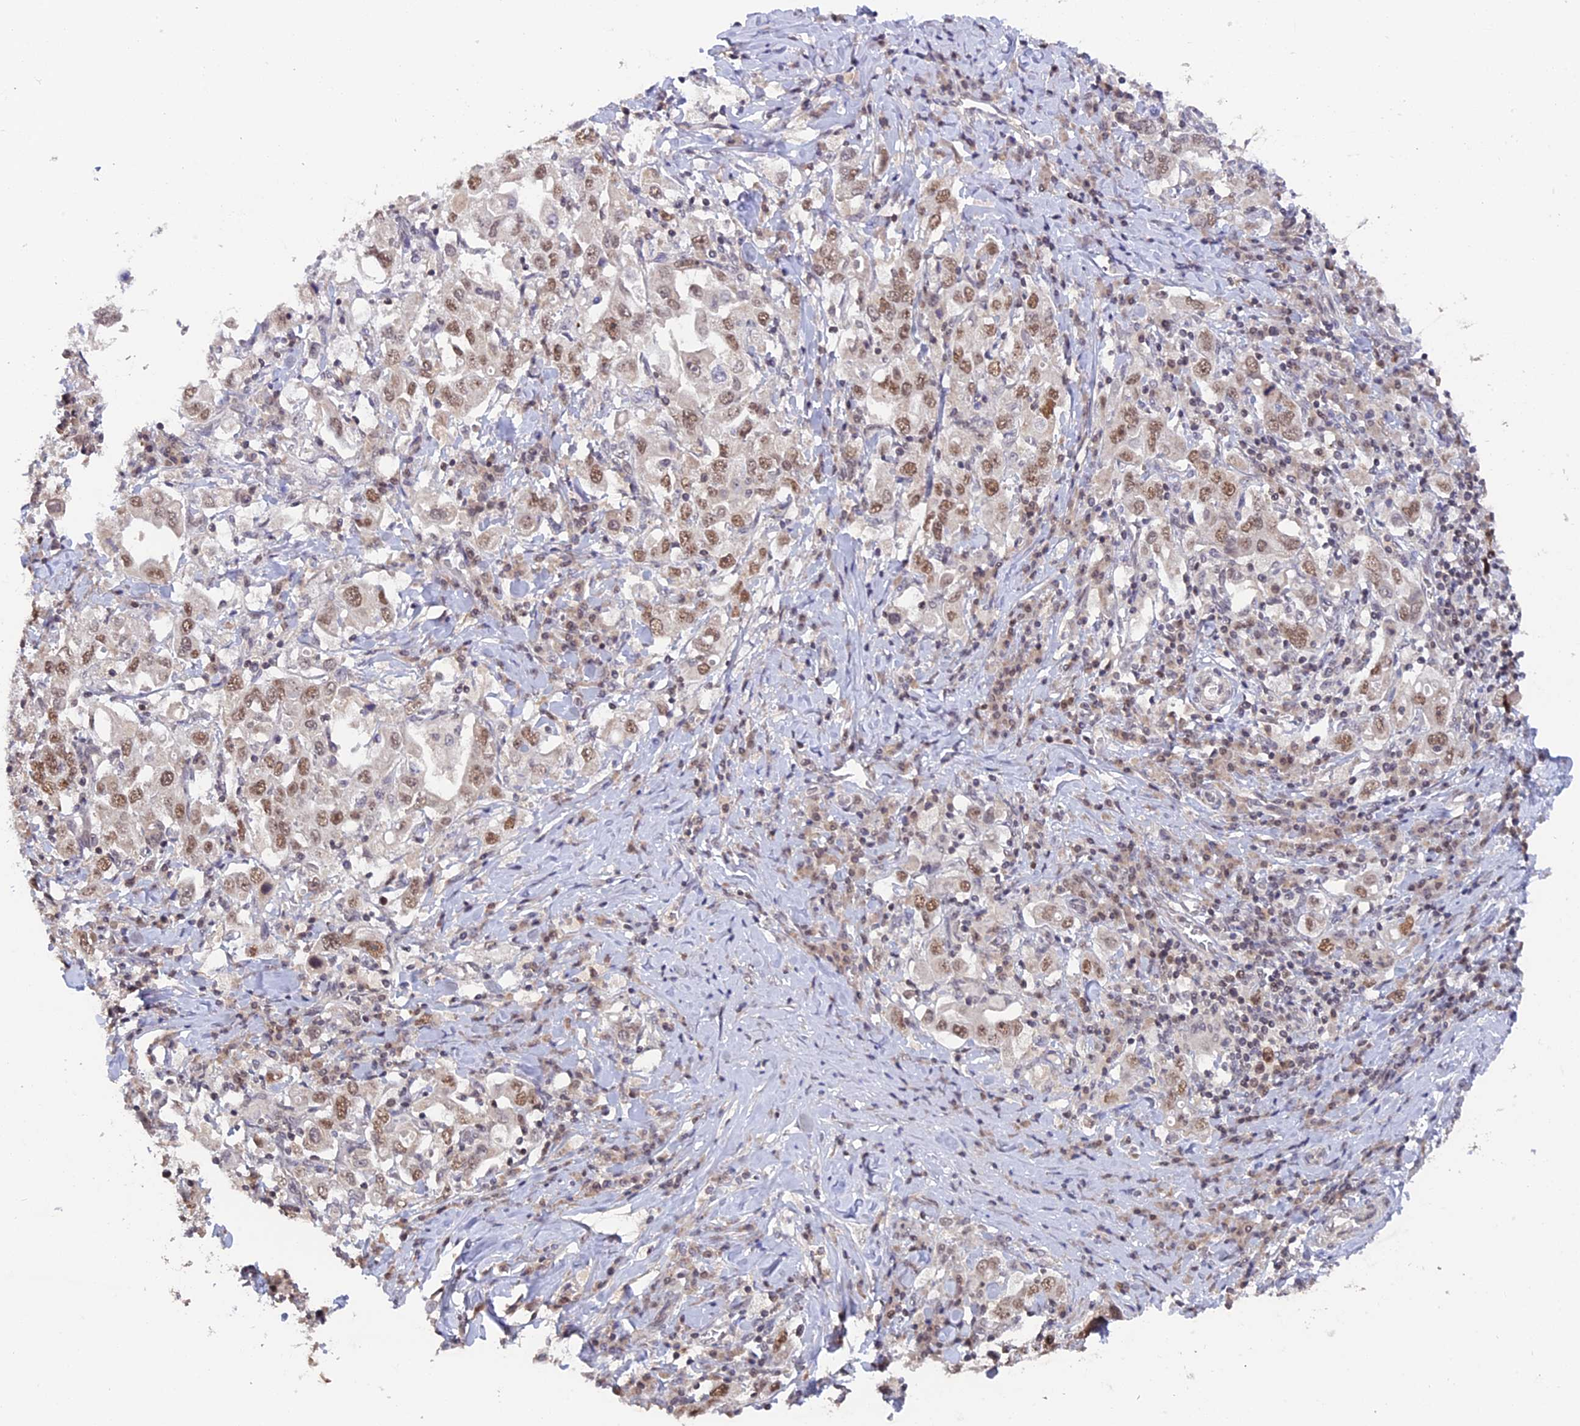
{"staining": {"intensity": "moderate", "quantity": ">75%", "location": "nuclear"}, "tissue": "stomach cancer", "cell_type": "Tumor cells", "image_type": "cancer", "snomed": [{"axis": "morphology", "description": "Adenocarcinoma, NOS"}, {"axis": "topography", "description": "Stomach, upper"}], "caption": "Brown immunohistochemical staining in human adenocarcinoma (stomach) displays moderate nuclear staining in approximately >75% of tumor cells.", "gene": "RFC5", "patient": {"sex": "male", "age": 62}}